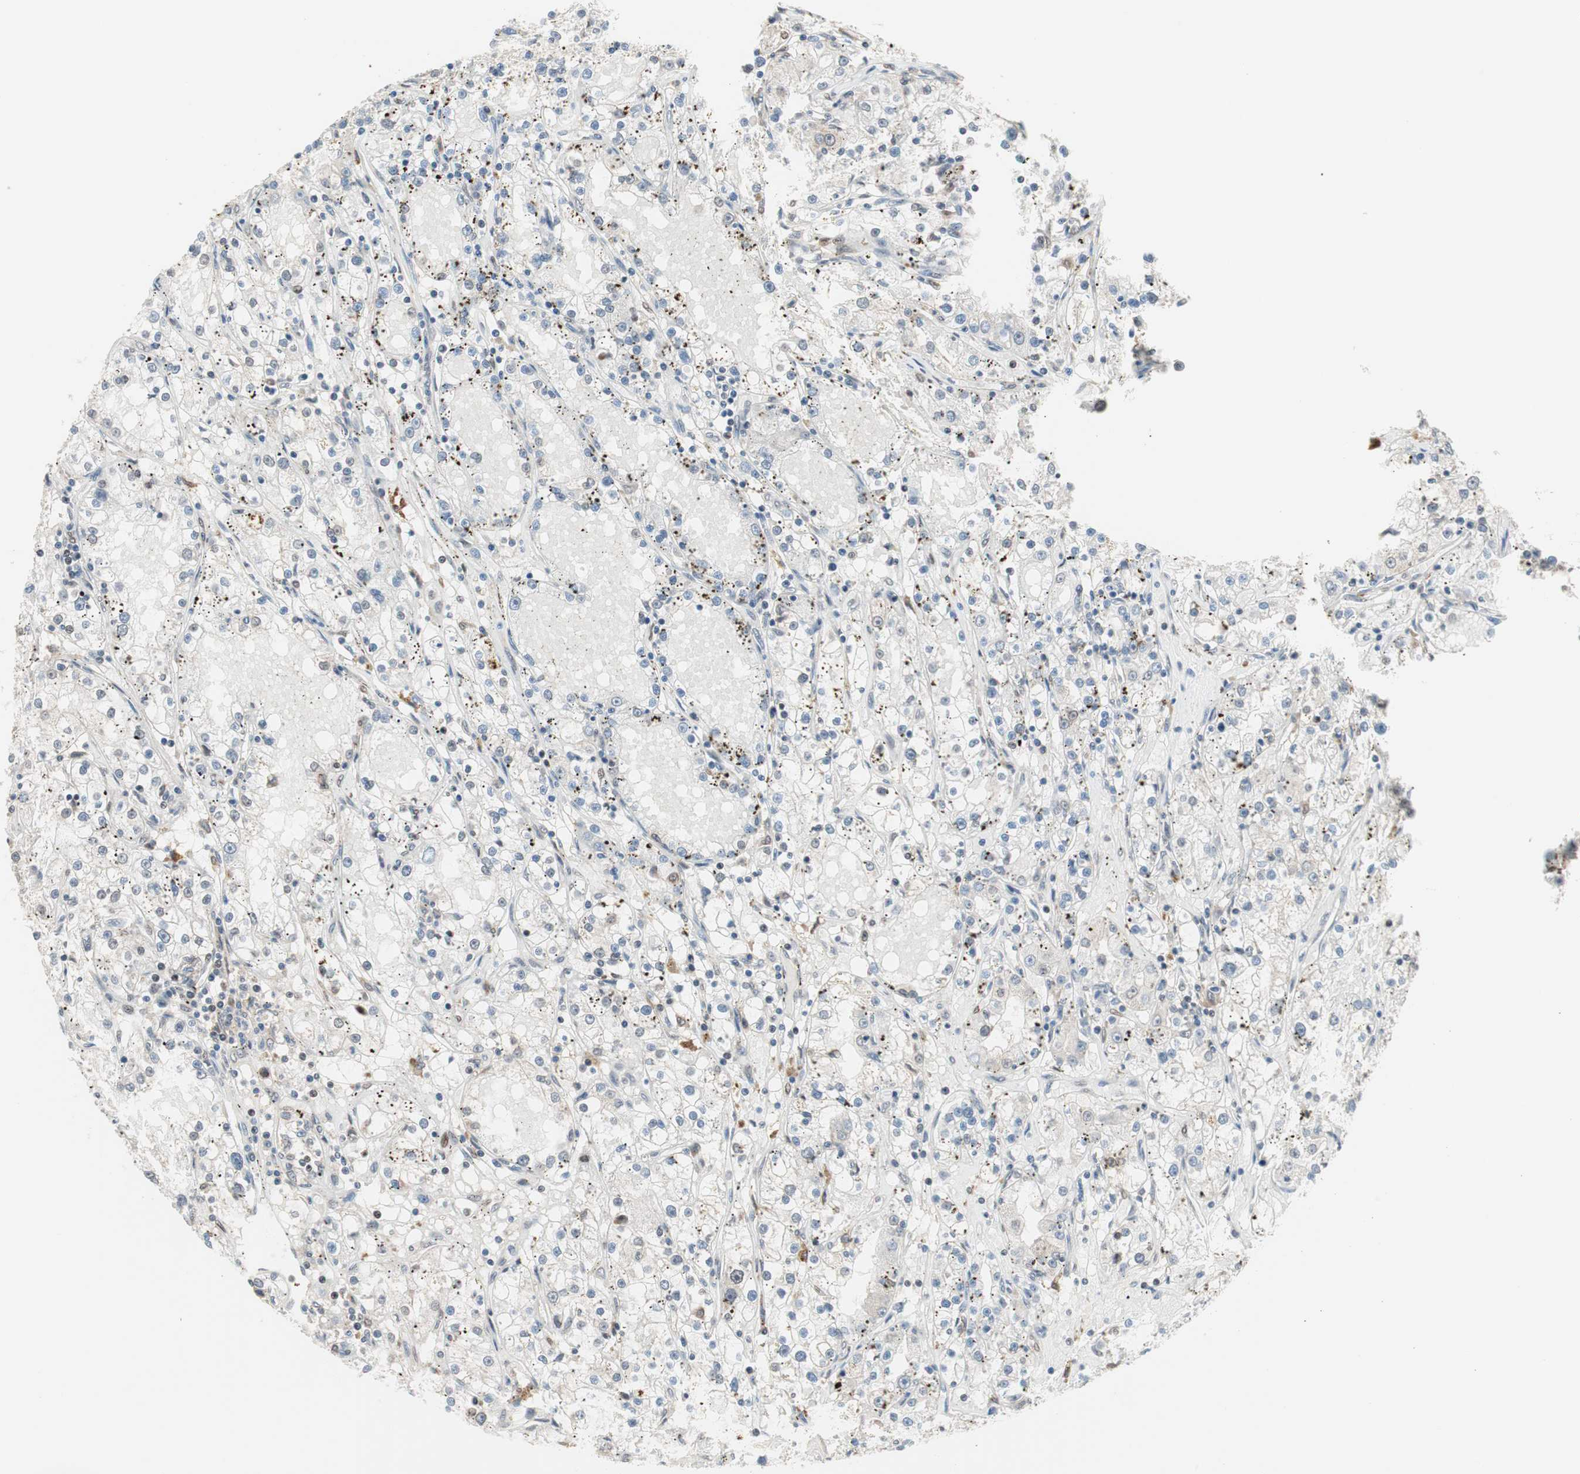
{"staining": {"intensity": "negative", "quantity": "none", "location": "none"}, "tissue": "renal cancer", "cell_type": "Tumor cells", "image_type": "cancer", "snomed": [{"axis": "morphology", "description": "Adenocarcinoma, NOS"}, {"axis": "topography", "description": "Kidney"}], "caption": "Immunohistochemical staining of human adenocarcinoma (renal) shows no significant expression in tumor cells.", "gene": "POLH", "patient": {"sex": "male", "age": 56}}